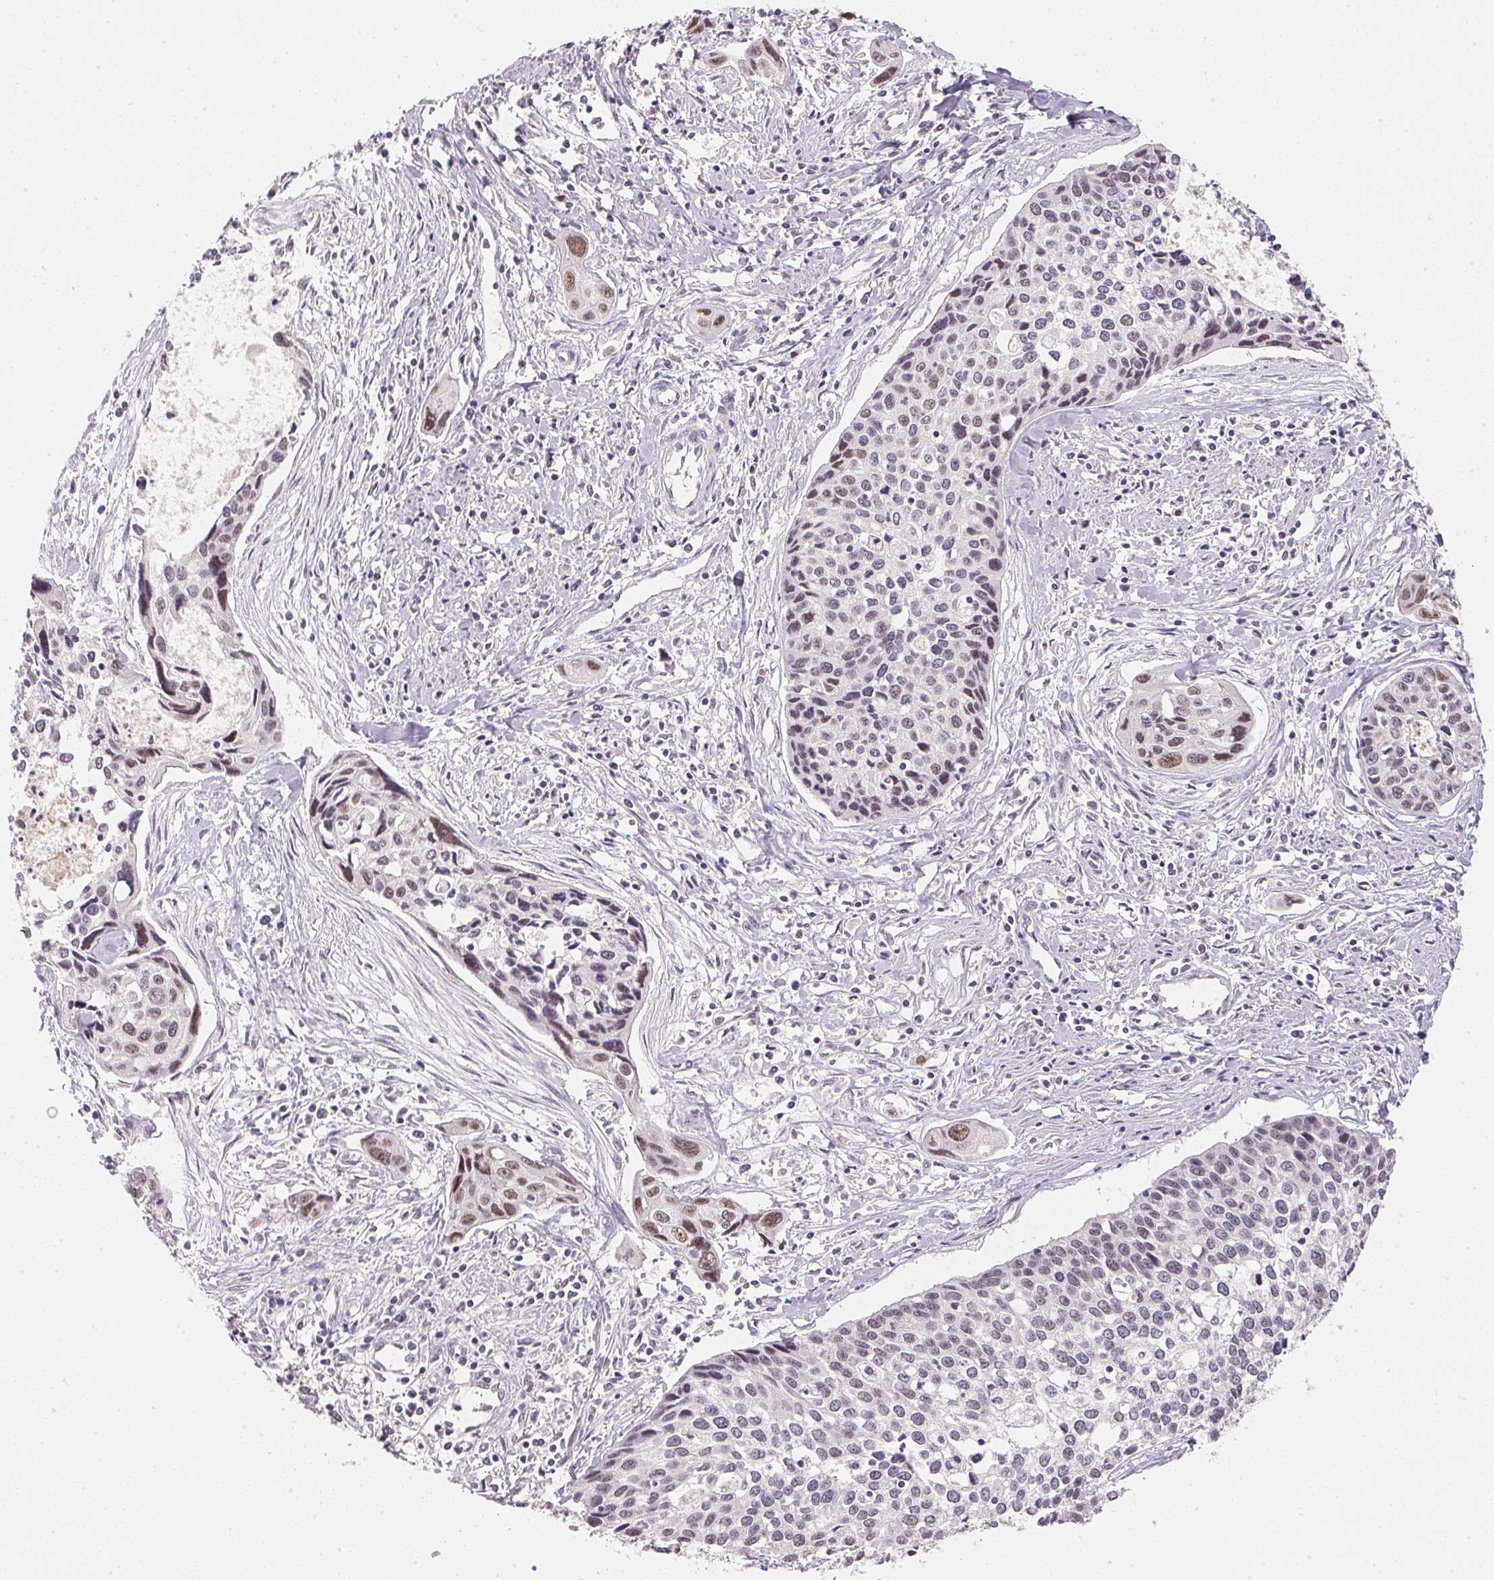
{"staining": {"intensity": "weak", "quantity": "<25%", "location": "nuclear"}, "tissue": "cervical cancer", "cell_type": "Tumor cells", "image_type": "cancer", "snomed": [{"axis": "morphology", "description": "Squamous cell carcinoma, NOS"}, {"axis": "topography", "description": "Cervix"}], "caption": "A high-resolution micrograph shows immunohistochemistry (IHC) staining of cervical cancer (squamous cell carcinoma), which displays no significant expression in tumor cells.", "gene": "POLR3G", "patient": {"sex": "female", "age": 31}}